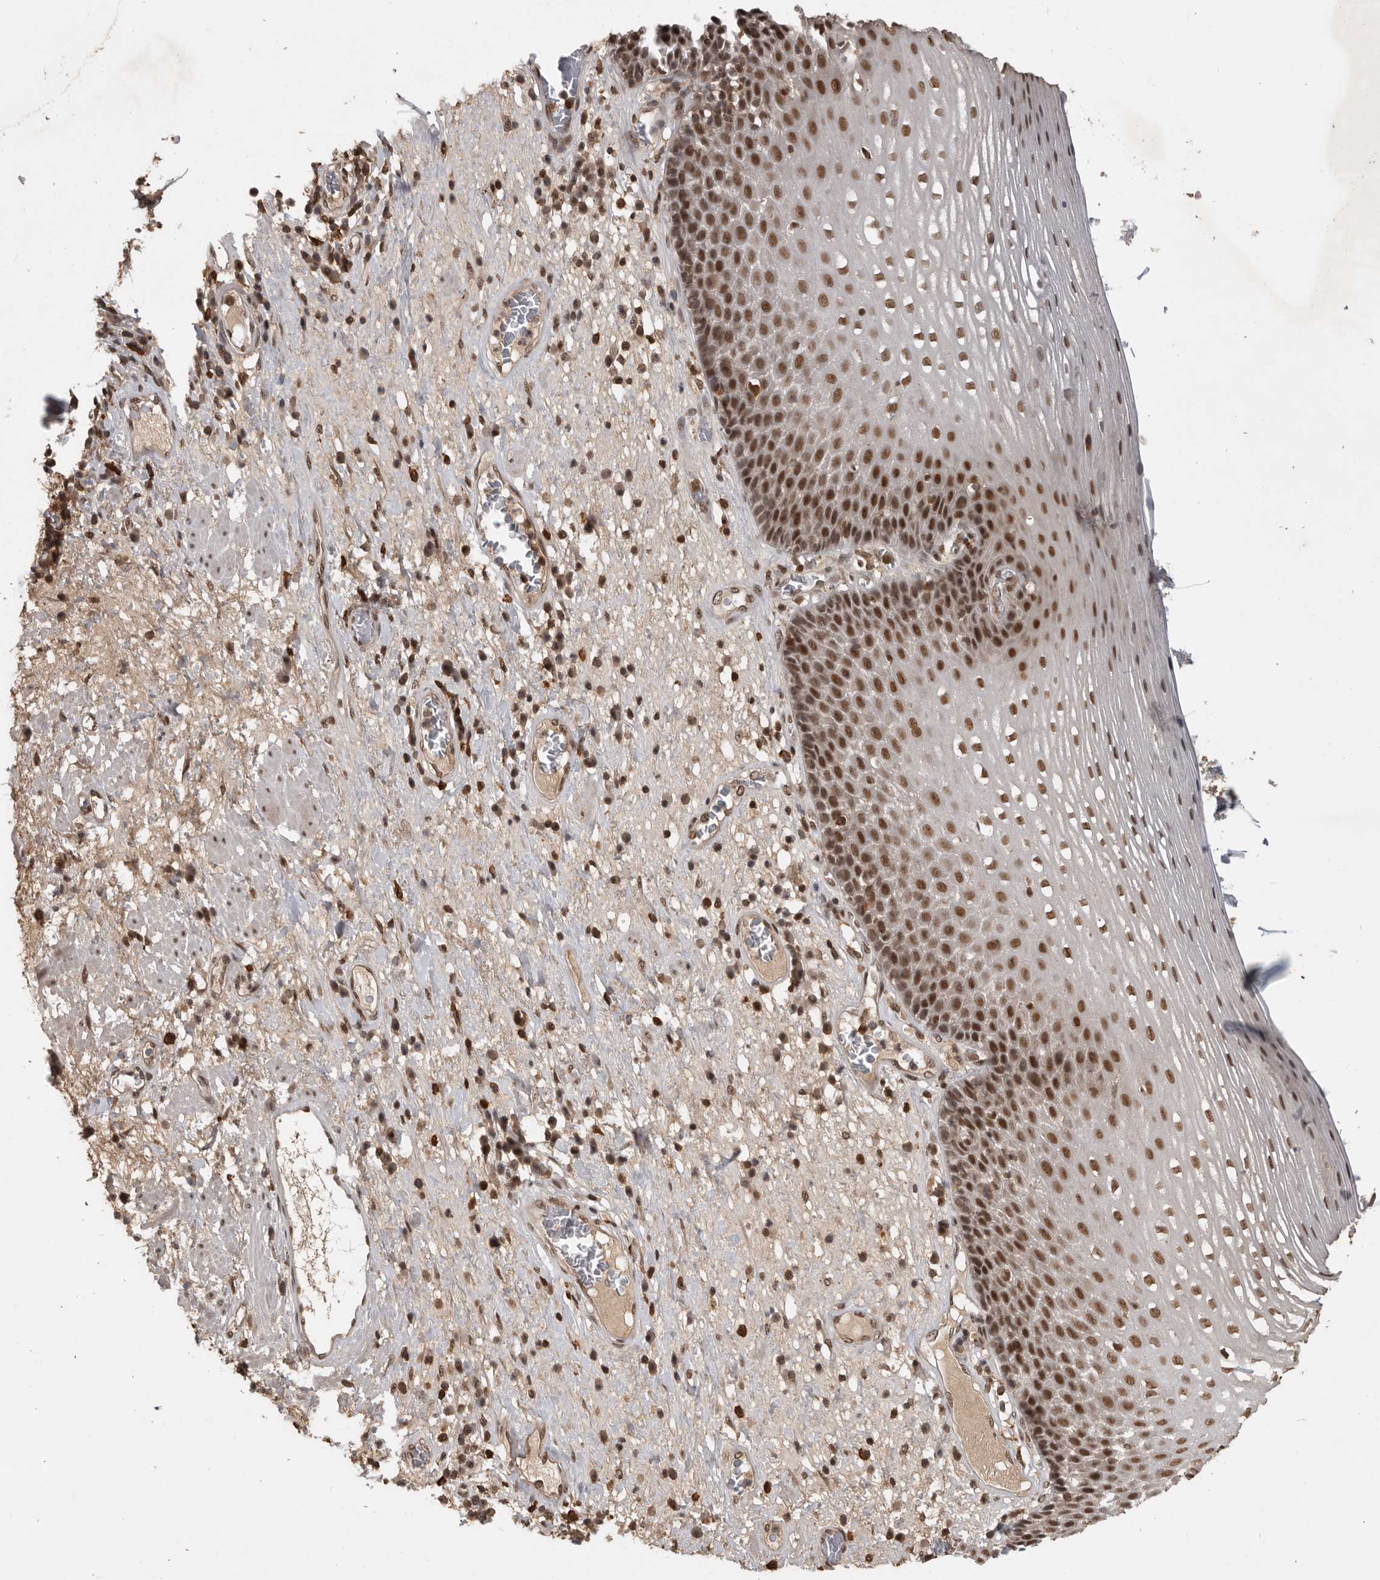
{"staining": {"intensity": "strong", "quantity": ">75%", "location": "nuclear"}, "tissue": "esophagus", "cell_type": "Squamous epithelial cells", "image_type": "normal", "snomed": [{"axis": "morphology", "description": "Normal tissue, NOS"}, {"axis": "morphology", "description": "Adenocarcinoma, NOS"}, {"axis": "topography", "description": "Esophagus"}], "caption": "This image demonstrates immunohistochemistry staining of unremarkable esophagus, with high strong nuclear positivity in about >75% of squamous epithelial cells.", "gene": "CBLL1", "patient": {"sex": "male", "age": 62}}